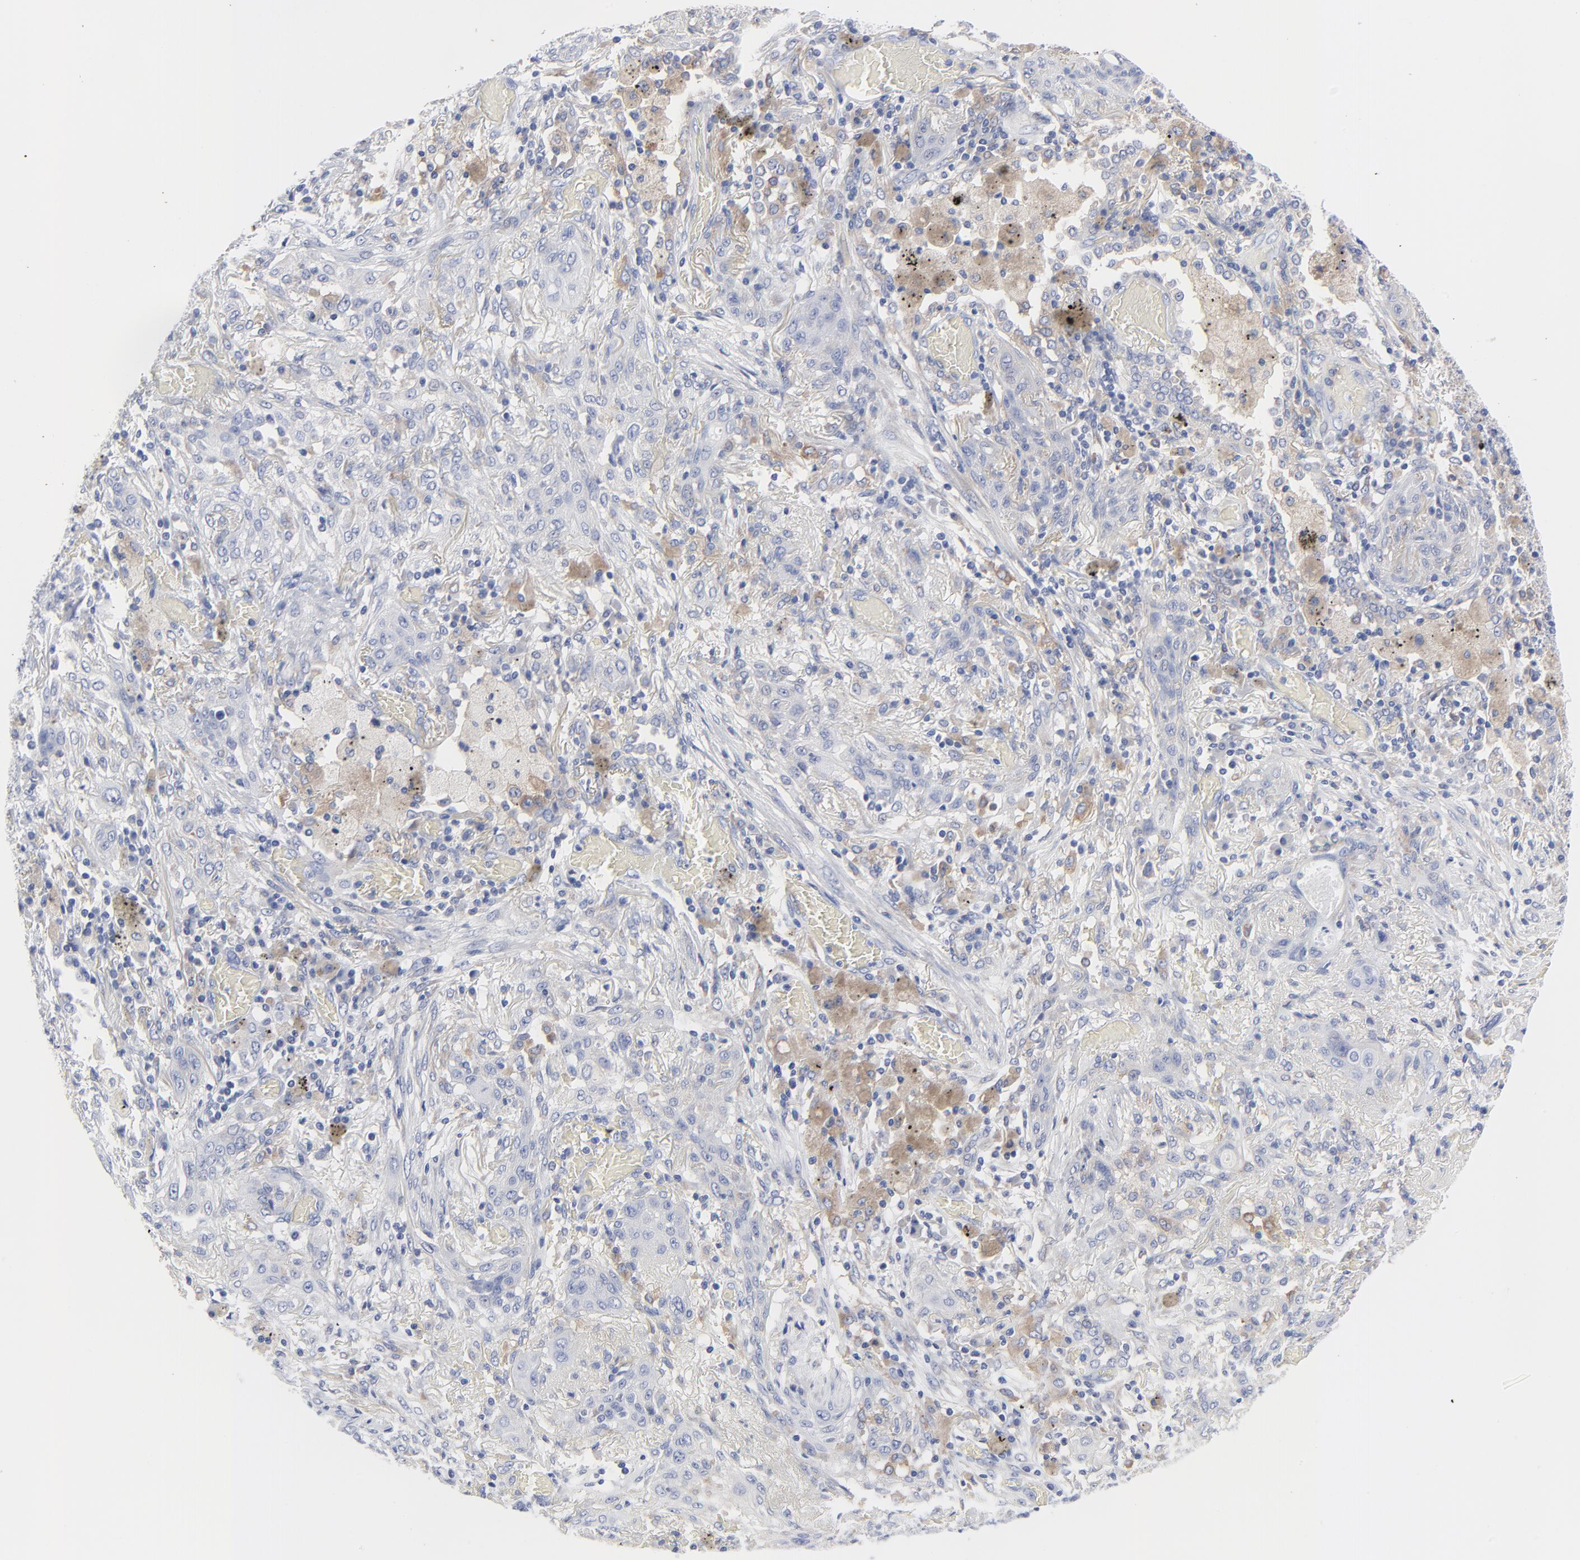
{"staining": {"intensity": "negative", "quantity": "none", "location": "none"}, "tissue": "lung cancer", "cell_type": "Tumor cells", "image_type": "cancer", "snomed": [{"axis": "morphology", "description": "Squamous cell carcinoma, NOS"}, {"axis": "topography", "description": "Lung"}], "caption": "Protein analysis of lung squamous cell carcinoma exhibits no significant staining in tumor cells. (DAB (3,3'-diaminobenzidine) IHC visualized using brightfield microscopy, high magnification).", "gene": "STAT2", "patient": {"sex": "female", "age": 47}}